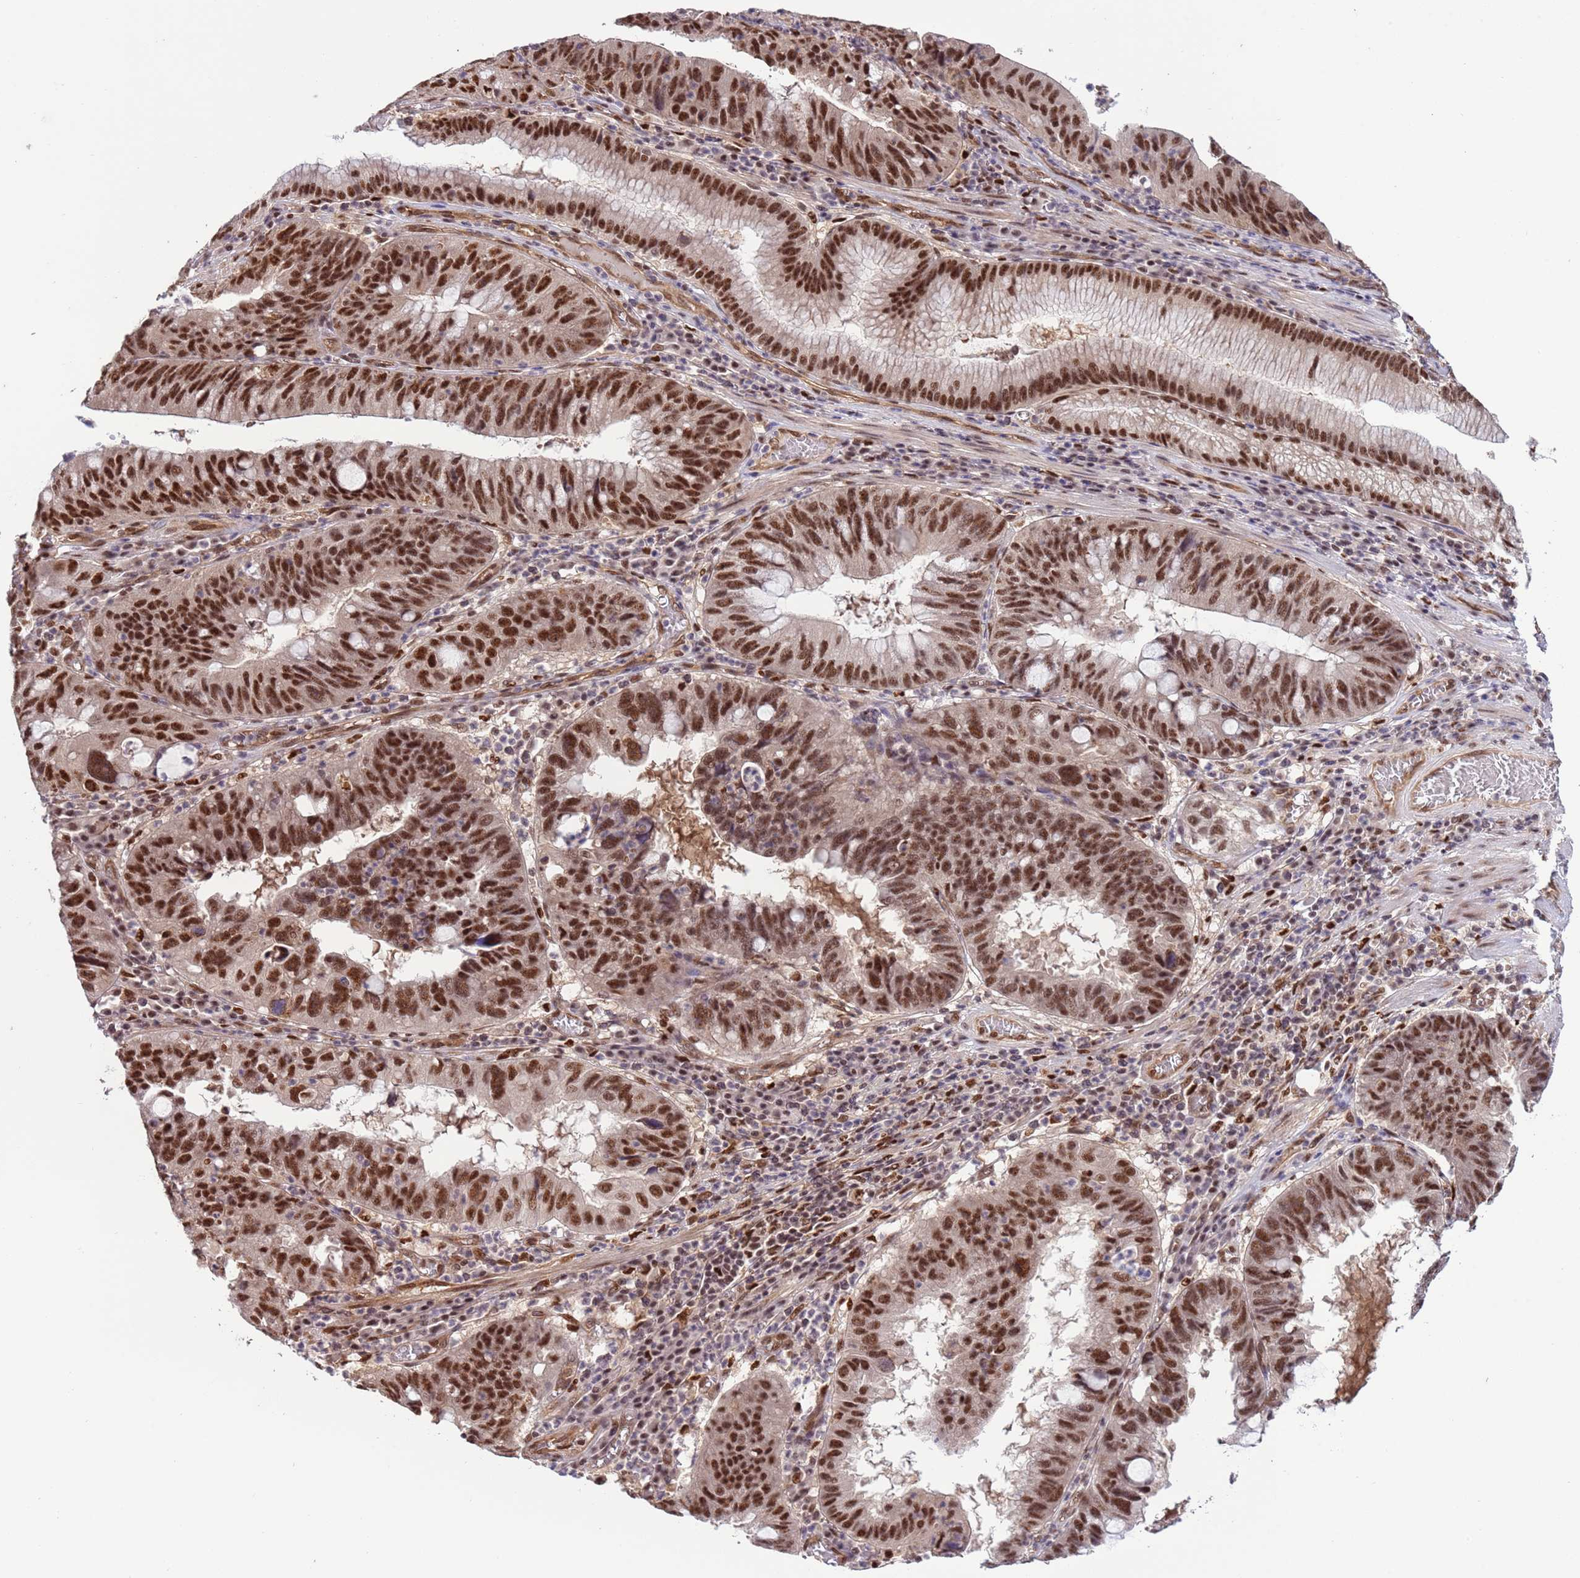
{"staining": {"intensity": "strong", "quantity": ">75%", "location": "nuclear"}, "tissue": "stomach cancer", "cell_type": "Tumor cells", "image_type": "cancer", "snomed": [{"axis": "morphology", "description": "Adenocarcinoma, NOS"}, {"axis": "topography", "description": "Stomach"}], "caption": "An image showing strong nuclear positivity in approximately >75% of tumor cells in stomach cancer, as visualized by brown immunohistochemical staining.", "gene": "PRPF6", "patient": {"sex": "male", "age": 59}}